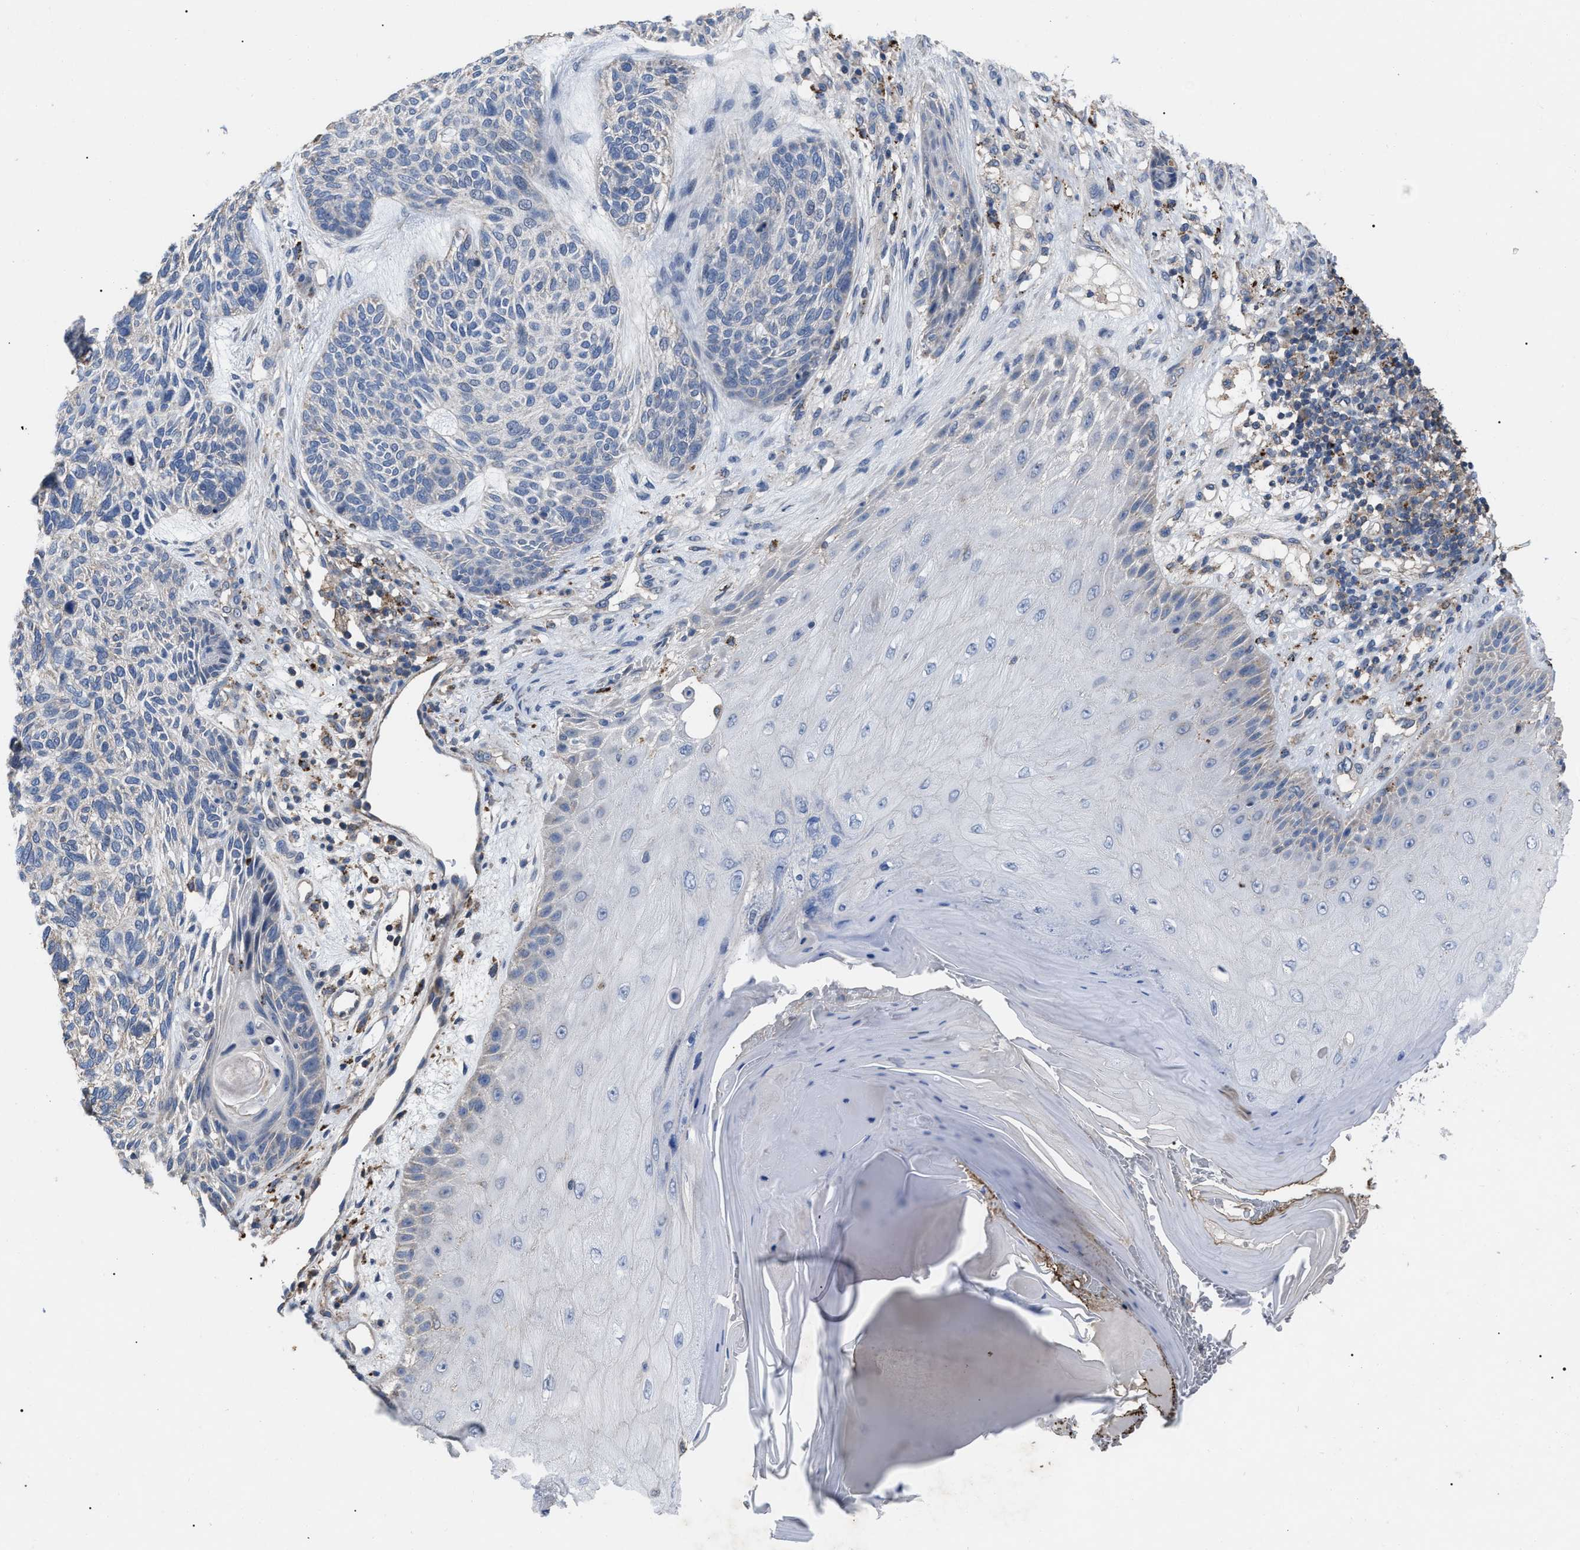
{"staining": {"intensity": "negative", "quantity": "none", "location": "none"}, "tissue": "skin cancer", "cell_type": "Tumor cells", "image_type": "cancer", "snomed": [{"axis": "morphology", "description": "Basal cell carcinoma"}, {"axis": "topography", "description": "Skin"}], "caption": "DAB immunohistochemical staining of human skin basal cell carcinoma exhibits no significant expression in tumor cells.", "gene": "FAM171A2", "patient": {"sex": "male", "age": 55}}